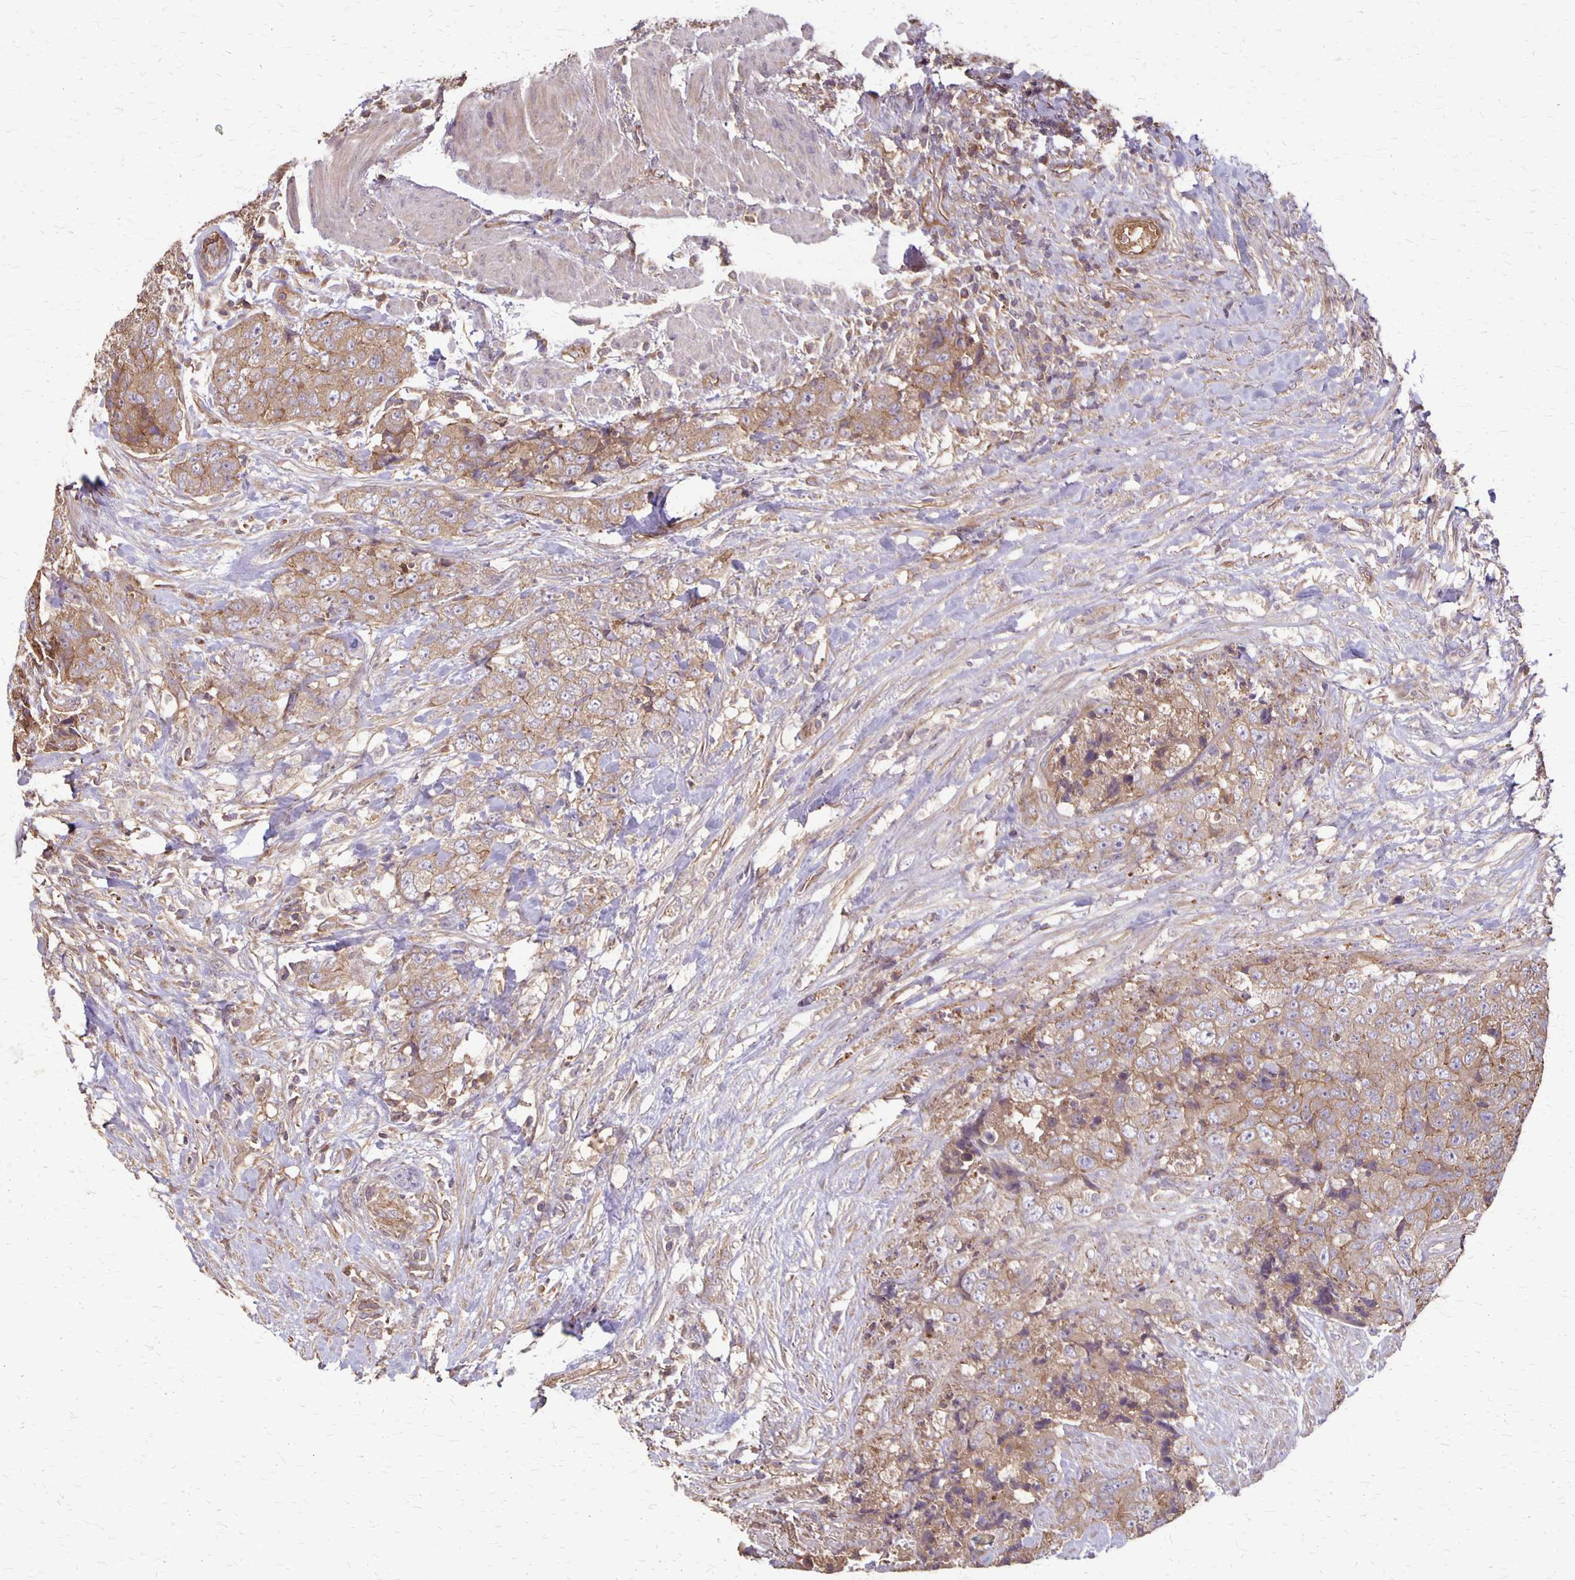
{"staining": {"intensity": "weak", "quantity": ">75%", "location": "cytoplasmic/membranous"}, "tissue": "urothelial cancer", "cell_type": "Tumor cells", "image_type": "cancer", "snomed": [{"axis": "morphology", "description": "Urothelial carcinoma, High grade"}, {"axis": "topography", "description": "Urinary bladder"}], "caption": "Protein staining shows weak cytoplasmic/membranous staining in approximately >75% of tumor cells in high-grade urothelial carcinoma.", "gene": "PROM2", "patient": {"sex": "female", "age": 78}}